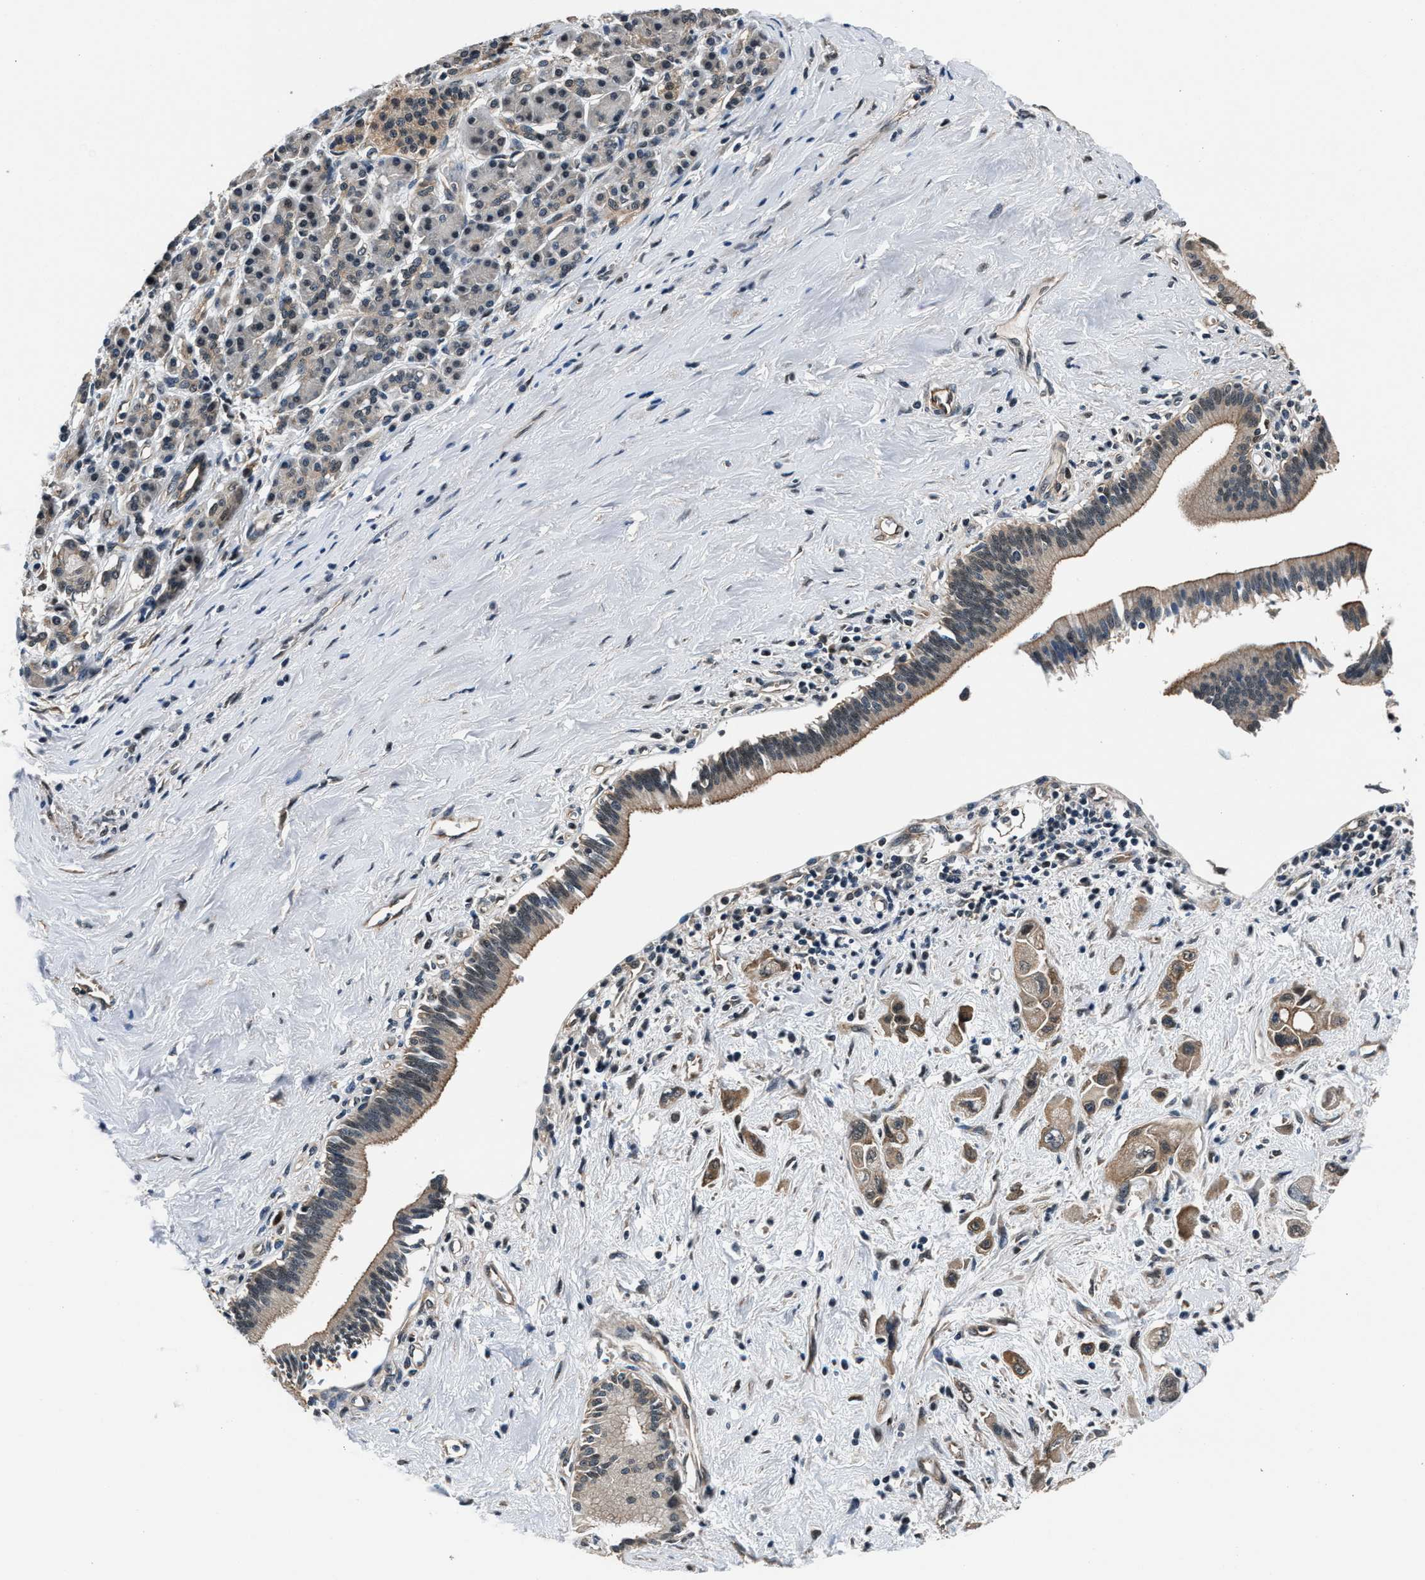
{"staining": {"intensity": "weak", "quantity": "25%-75%", "location": "cytoplasmic/membranous"}, "tissue": "pancreatic cancer", "cell_type": "Tumor cells", "image_type": "cancer", "snomed": [{"axis": "morphology", "description": "Adenocarcinoma, NOS"}, {"axis": "topography", "description": "Pancreas"}], "caption": "Protein positivity by IHC shows weak cytoplasmic/membranous positivity in about 25%-75% of tumor cells in pancreatic cancer (adenocarcinoma). The staining was performed using DAB (3,3'-diaminobenzidine) to visualize the protein expression in brown, while the nuclei were stained in blue with hematoxylin (Magnification: 20x).", "gene": "RBM33", "patient": {"sex": "female", "age": 66}}